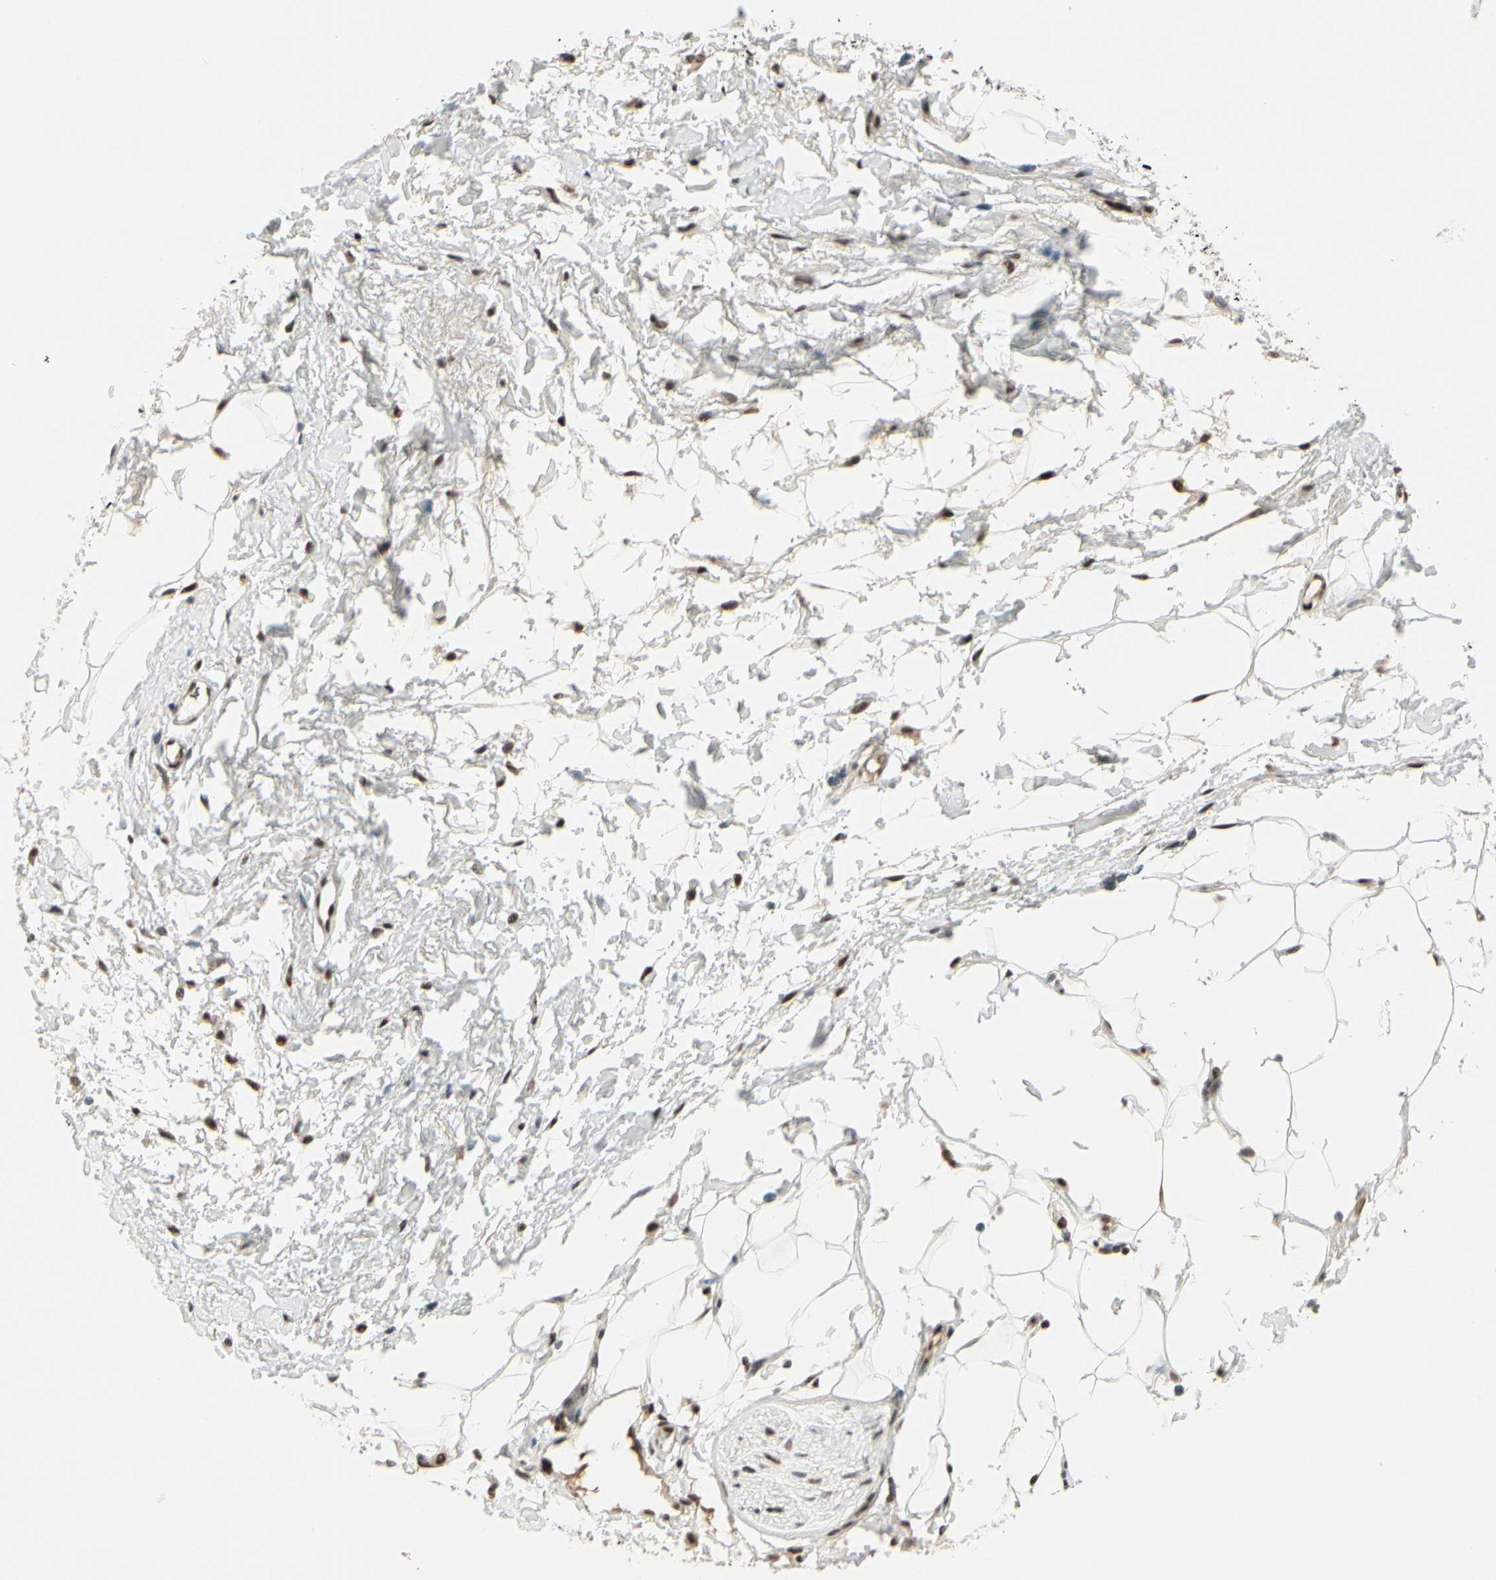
{"staining": {"intensity": "moderate", "quantity": ">75%", "location": "nuclear"}, "tissue": "adipose tissue", "cell_type": "Adipocytes", "image_type": "normal", "snomed": [{"axis": "morphology", "description": "Normal tissue, NOS"}, {"axis": "topography", "description": "Soft tissue"}, {"axis": "topography", "description": "Peripheral nerve tissue"}], "caption": "Protein staining shows moderate nuclear expression in about >75% of adipocytes in normal adipose tissue. (DAB (3,3'-diaminobenzidine) IHC, brown staining for protein, blue staining for nuclei).", "gene": "CHAMP1", "patient": {"sex": "female", "age": 71}}